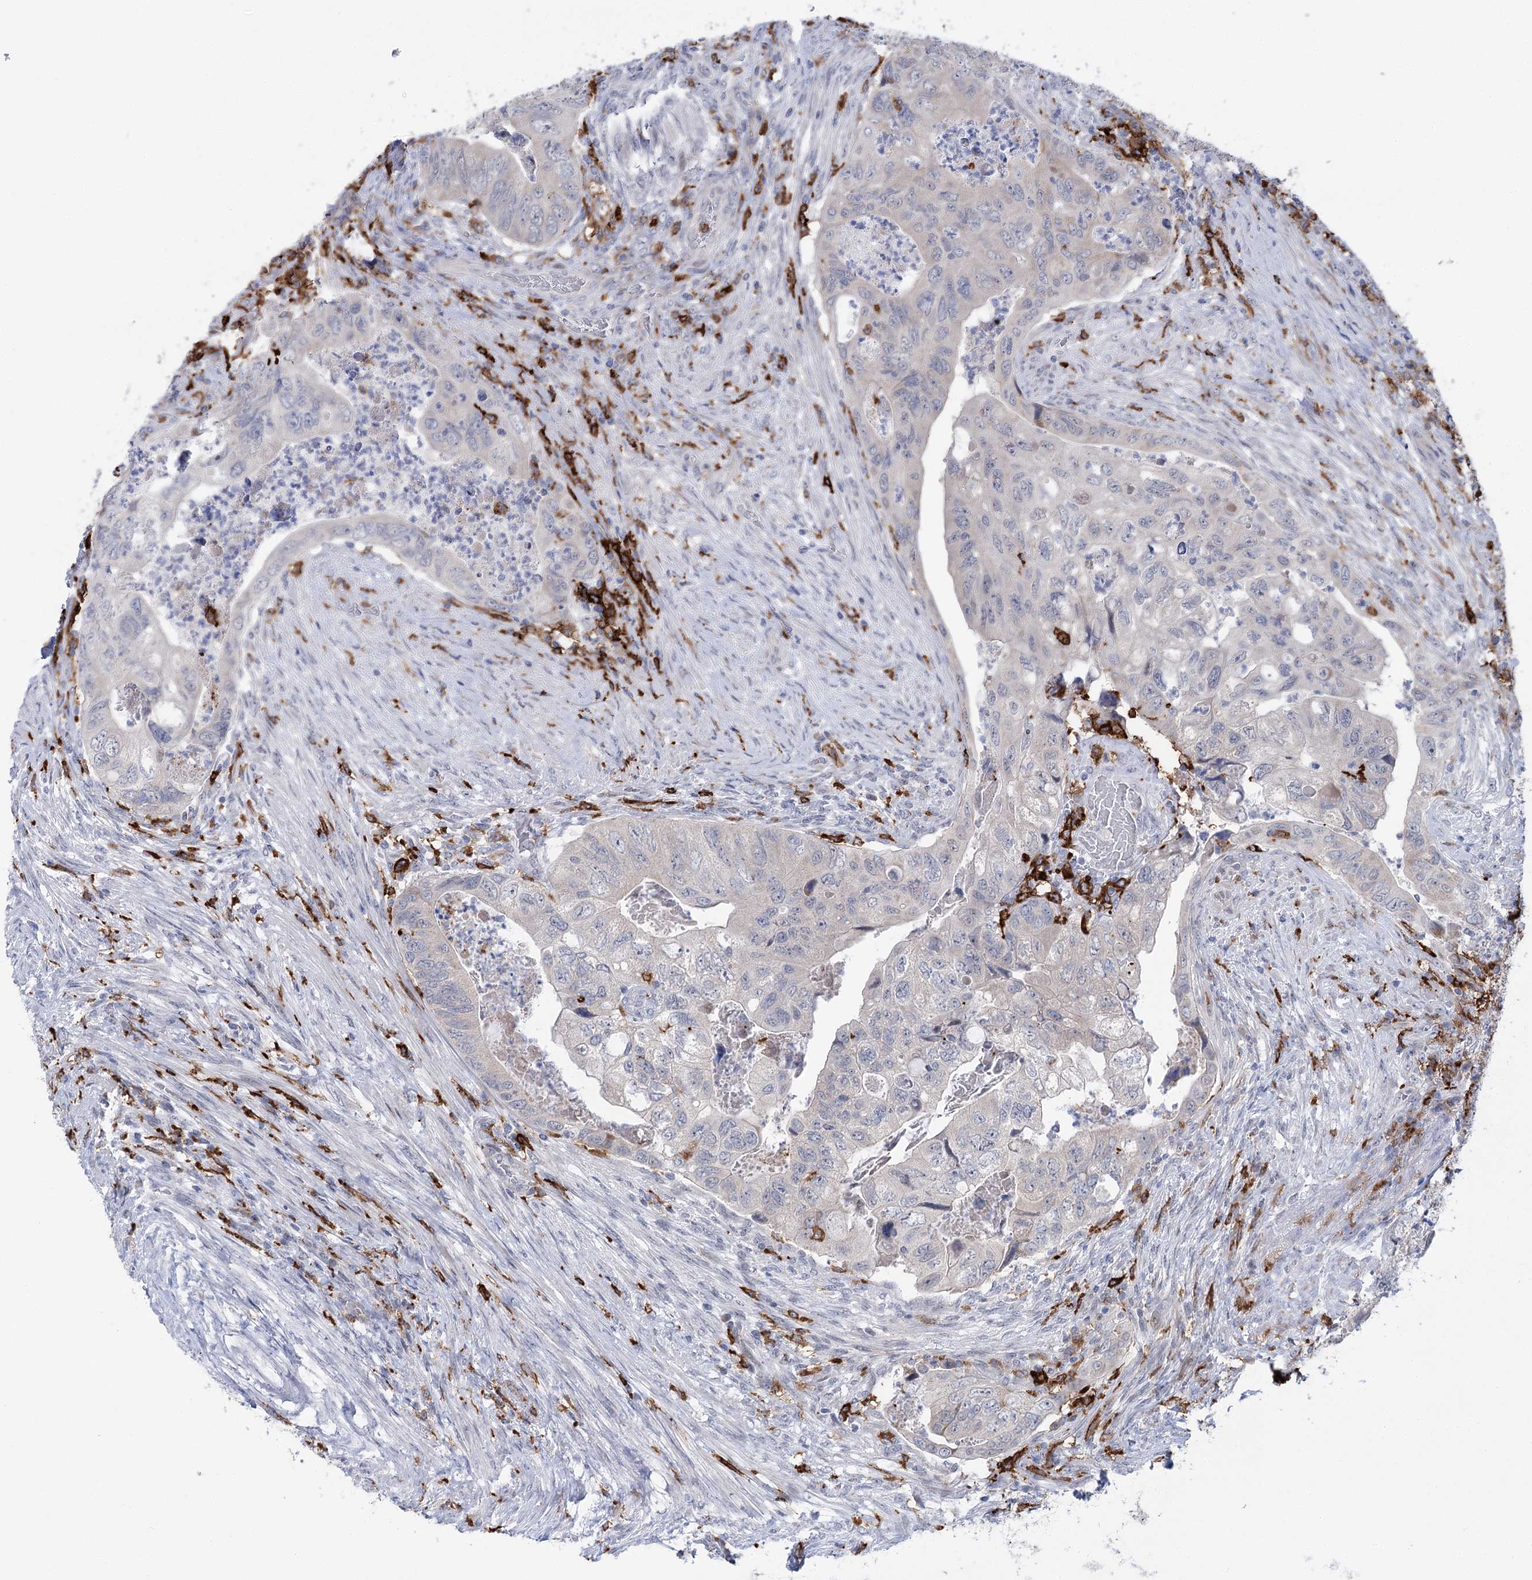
{"staining": {"intensity": "negative", "quantity": "none", "location": "none"}, "tissue": "colorectal cancer", "cell_type": "Tumor cells", "image_type": "cancer", "snomed": [{"axis": "morphology", "description": "Adenocarcinoma, NOS"}, {"axis": "topography", "description": "Rectum"}], "caption": "Histopathology image shows no protein positivity in tumor cells of colorectal cancer tissue.", "gene": "PIWIL4", "patient": {"sex": "male", "age": 63}}